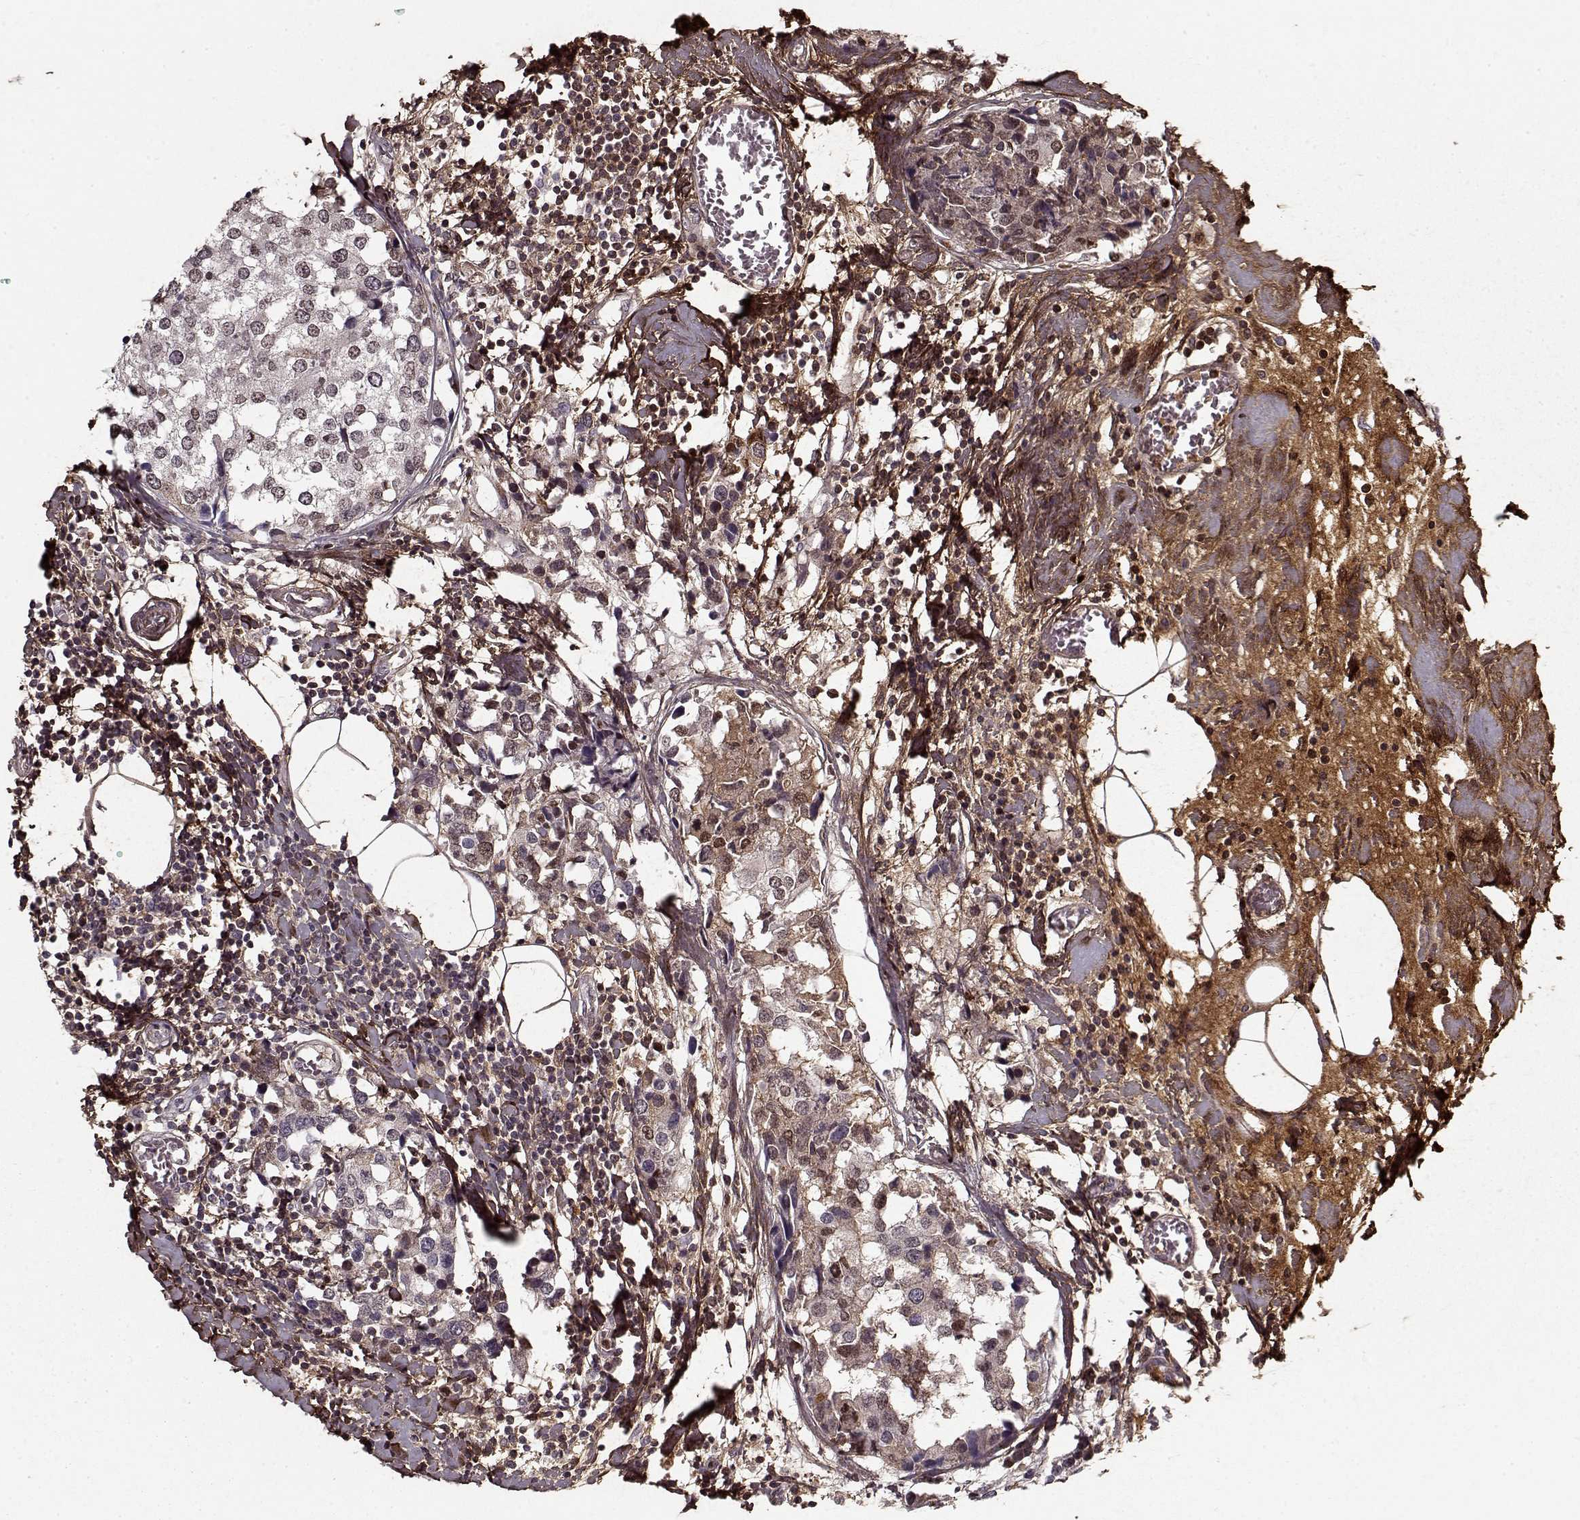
{"staining": {"intensity": "negative", "quantity": "none", "location": "none"}, "tissue": "breast cancer", "cell_type": "Tumor cells", "image_type": "cancer", "snomed": [{"axis": "morphology", "description": "Lobular carcinoma"}, {"axis": "topography", "description": "Breast"}], "caption": "IHC image of neoplastic tissue: breast lobular carcinoma stained with DAB (3,3'-diaminobenzidine) reveals no significant protein positivity in tumor cells. (DAB (3,3'-diaminobenzidine) immunohistochemistry (IHC) with hematoxylin counter stain).", "gene": "LUM", "patient": {"sex": "female", "age": 59}}